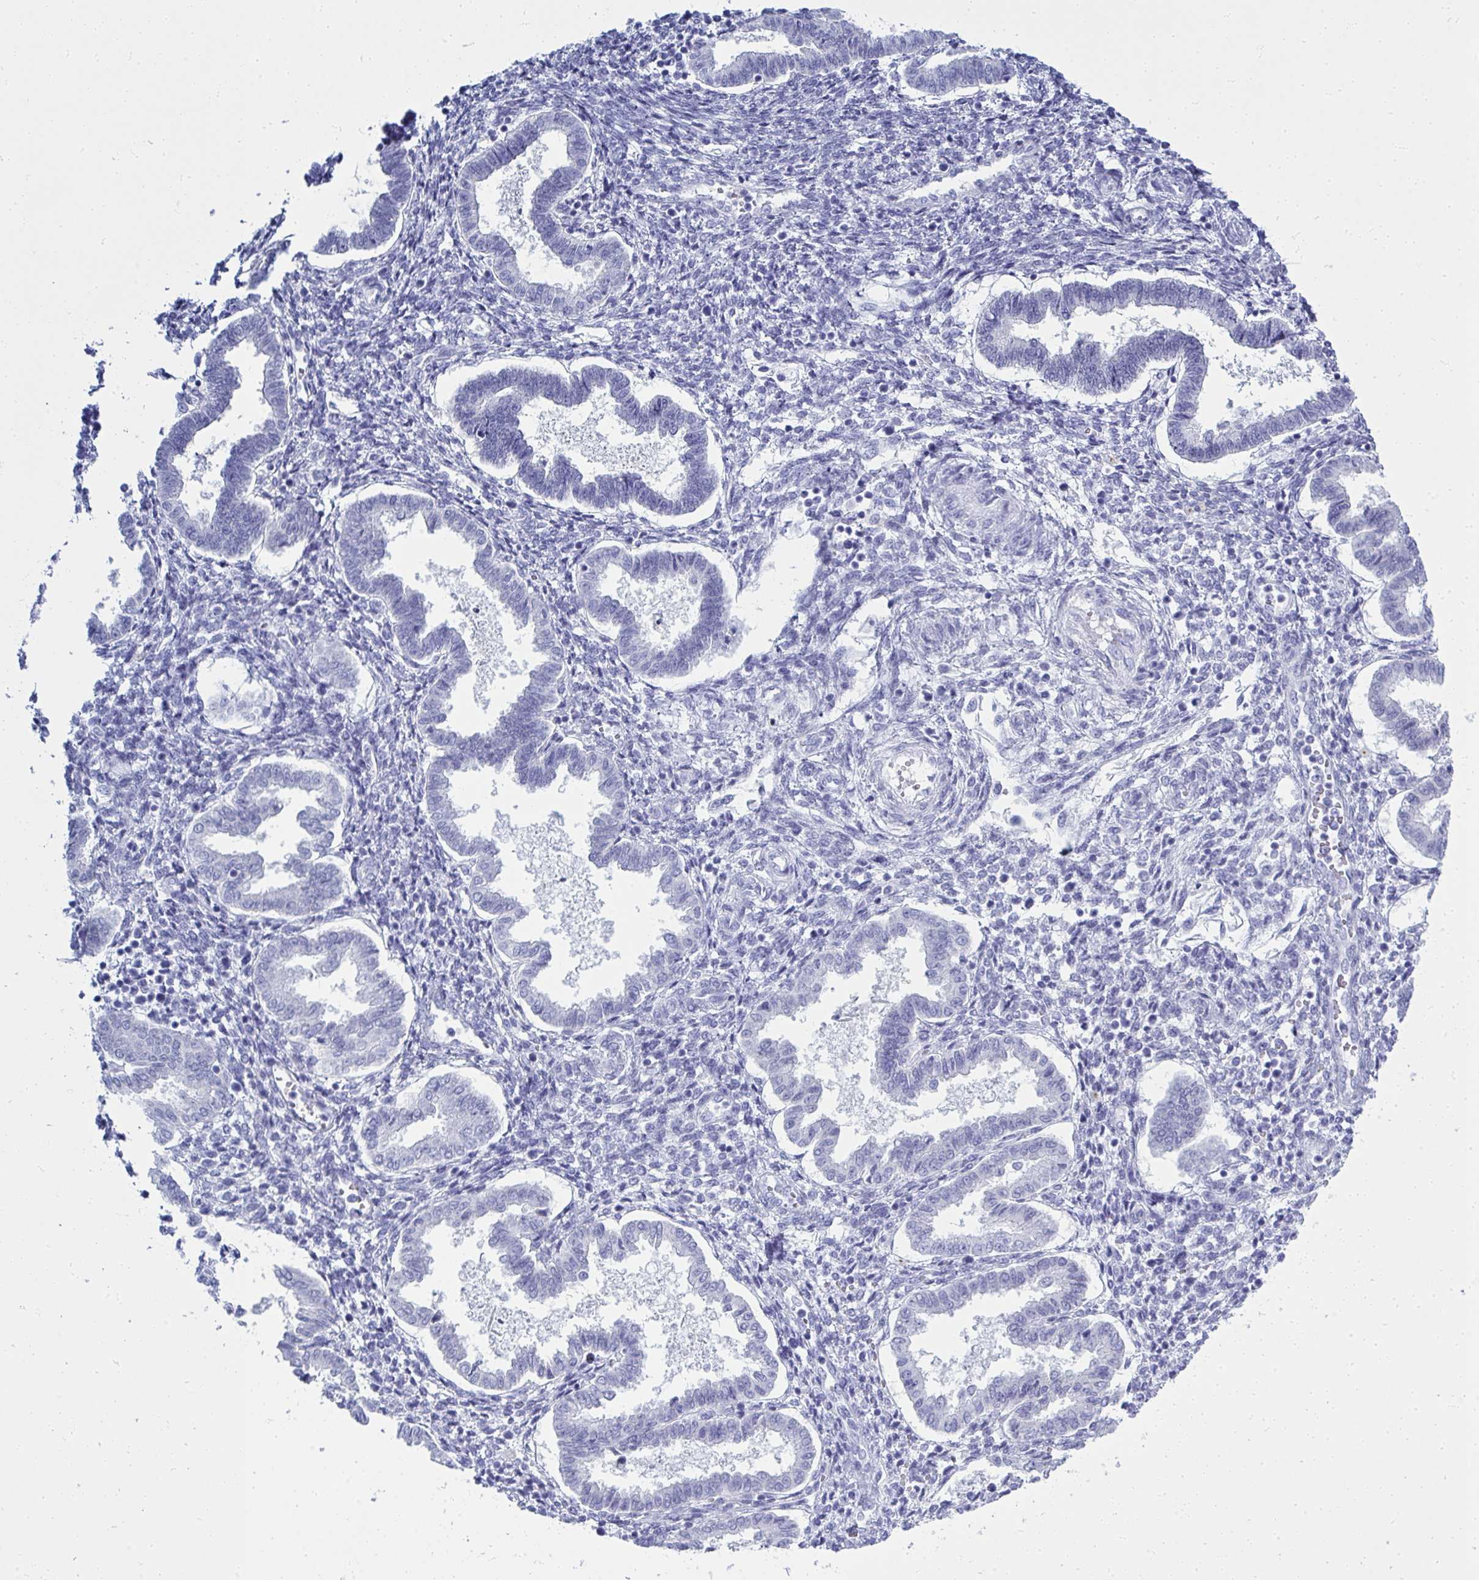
{"staining": {"intensity": "negative", "quantity": "none", "location": "none"}, "tissue": "endometrium", "cell_type": "Cells in endometrial stroma", "image_type": "normal", "snomed": [{"axis": "morphology", "description": "Normal tissue, NOS"}, {"axis": "topography", "description": "Endometrium"}], "caption": "The photomicrograph demonstrates no staining of cells in endometrial stroma in benign endometrium.", "gene": "QDPR", "patient": {"sex": "female", "age": 24}}